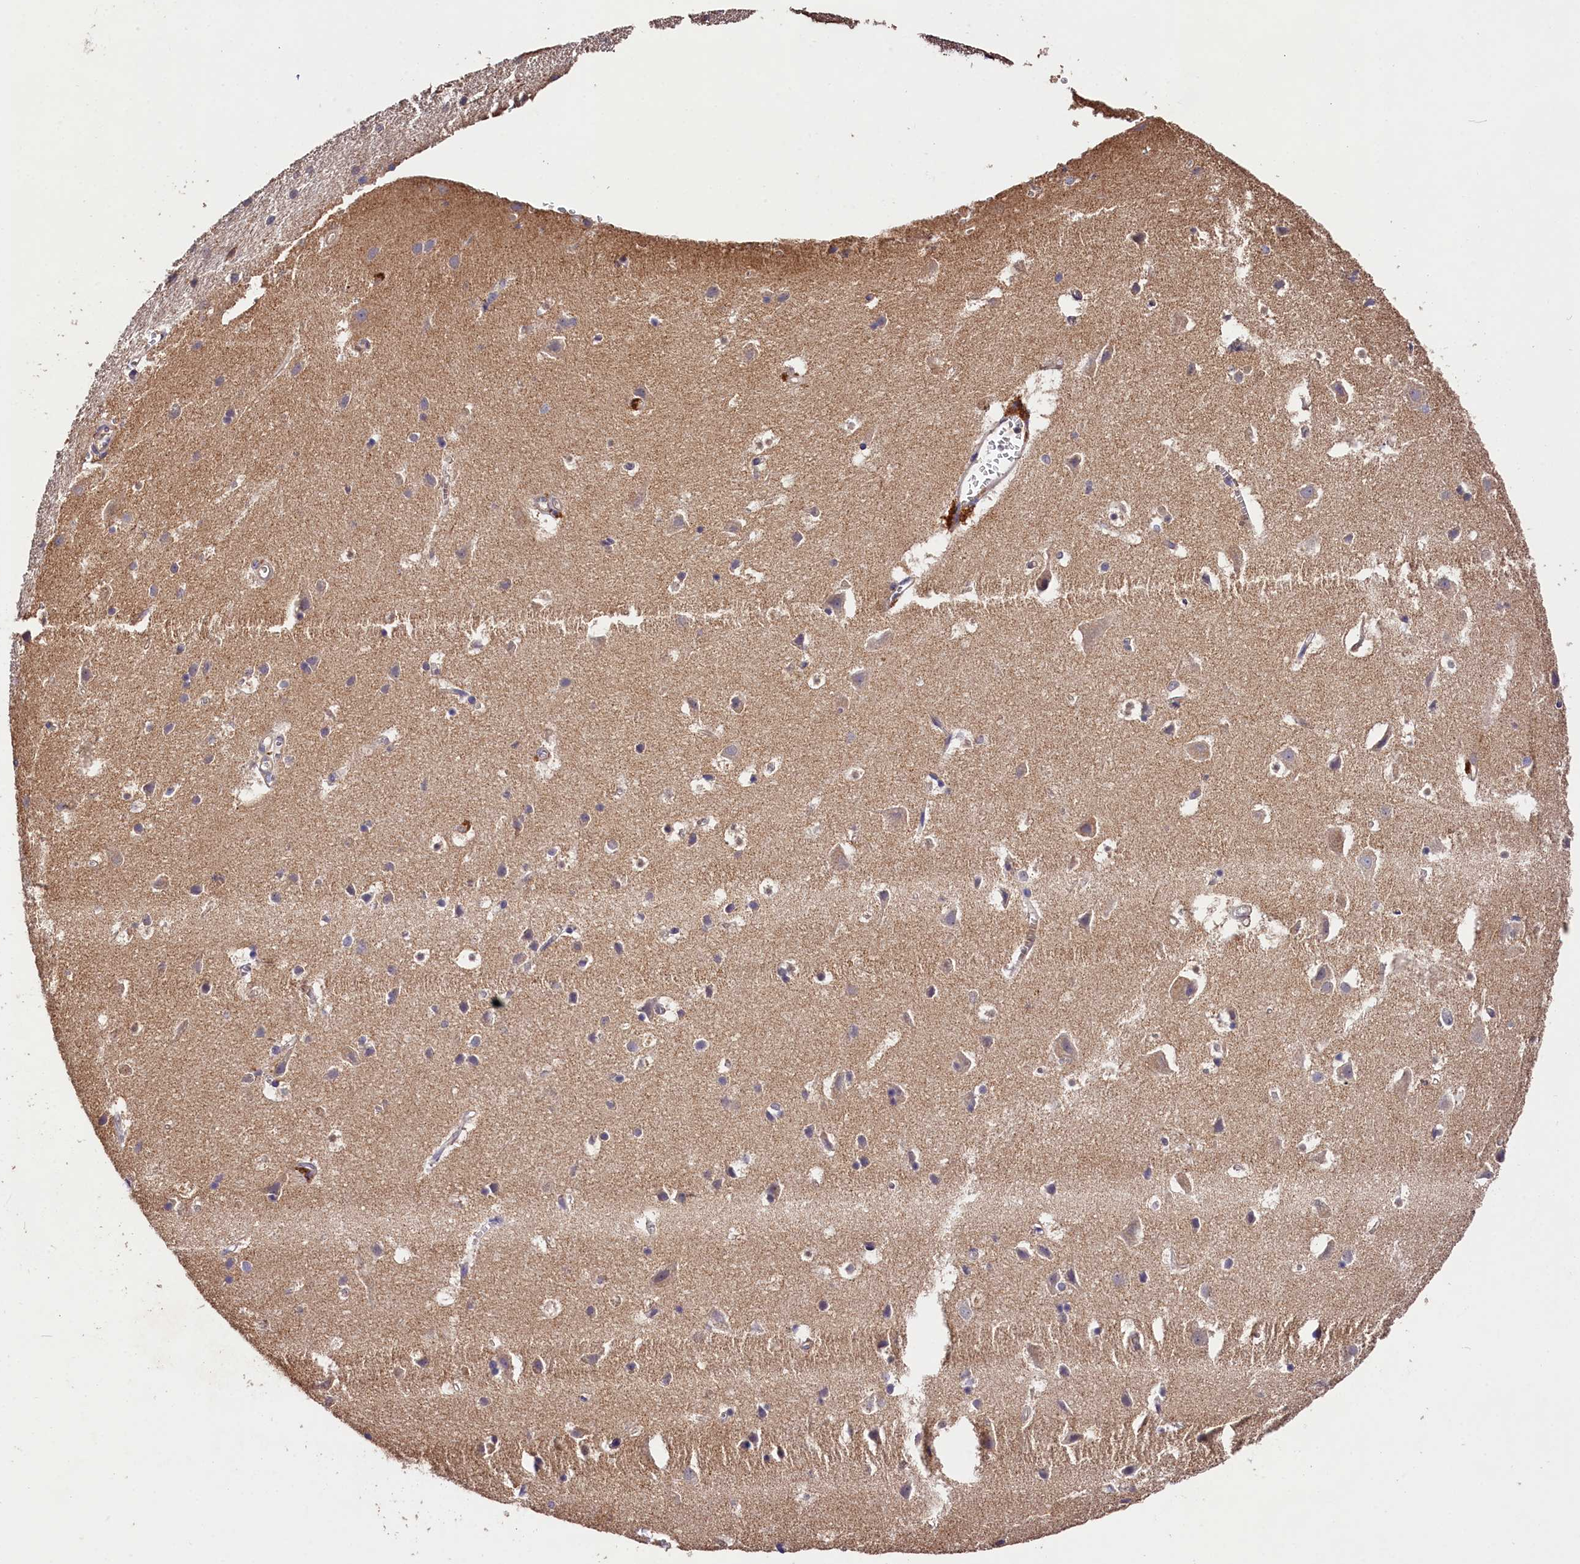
{"staining": {"intensity": "negative", "quantity": "none", "location": "none"}, "tissue": "cerebral cortex", "cell_type": "Endothelial cells", "image_type": "normal", "snomed": [{"axis": "morphology", "description": "Normal tissue, NOS"}, {"axis": "topography", "description": "Cerebral cortex"}], "caption": "Immunohistochemistry photomicrograph of unremarkable cerebral cortex: cerebral cortex stained with DAB (3,3'-diaminobenzidine) shows no significant protein expression in endothelial cells.", "gene": "OAS3", "patient": {"sex": "male", "age": 54}}